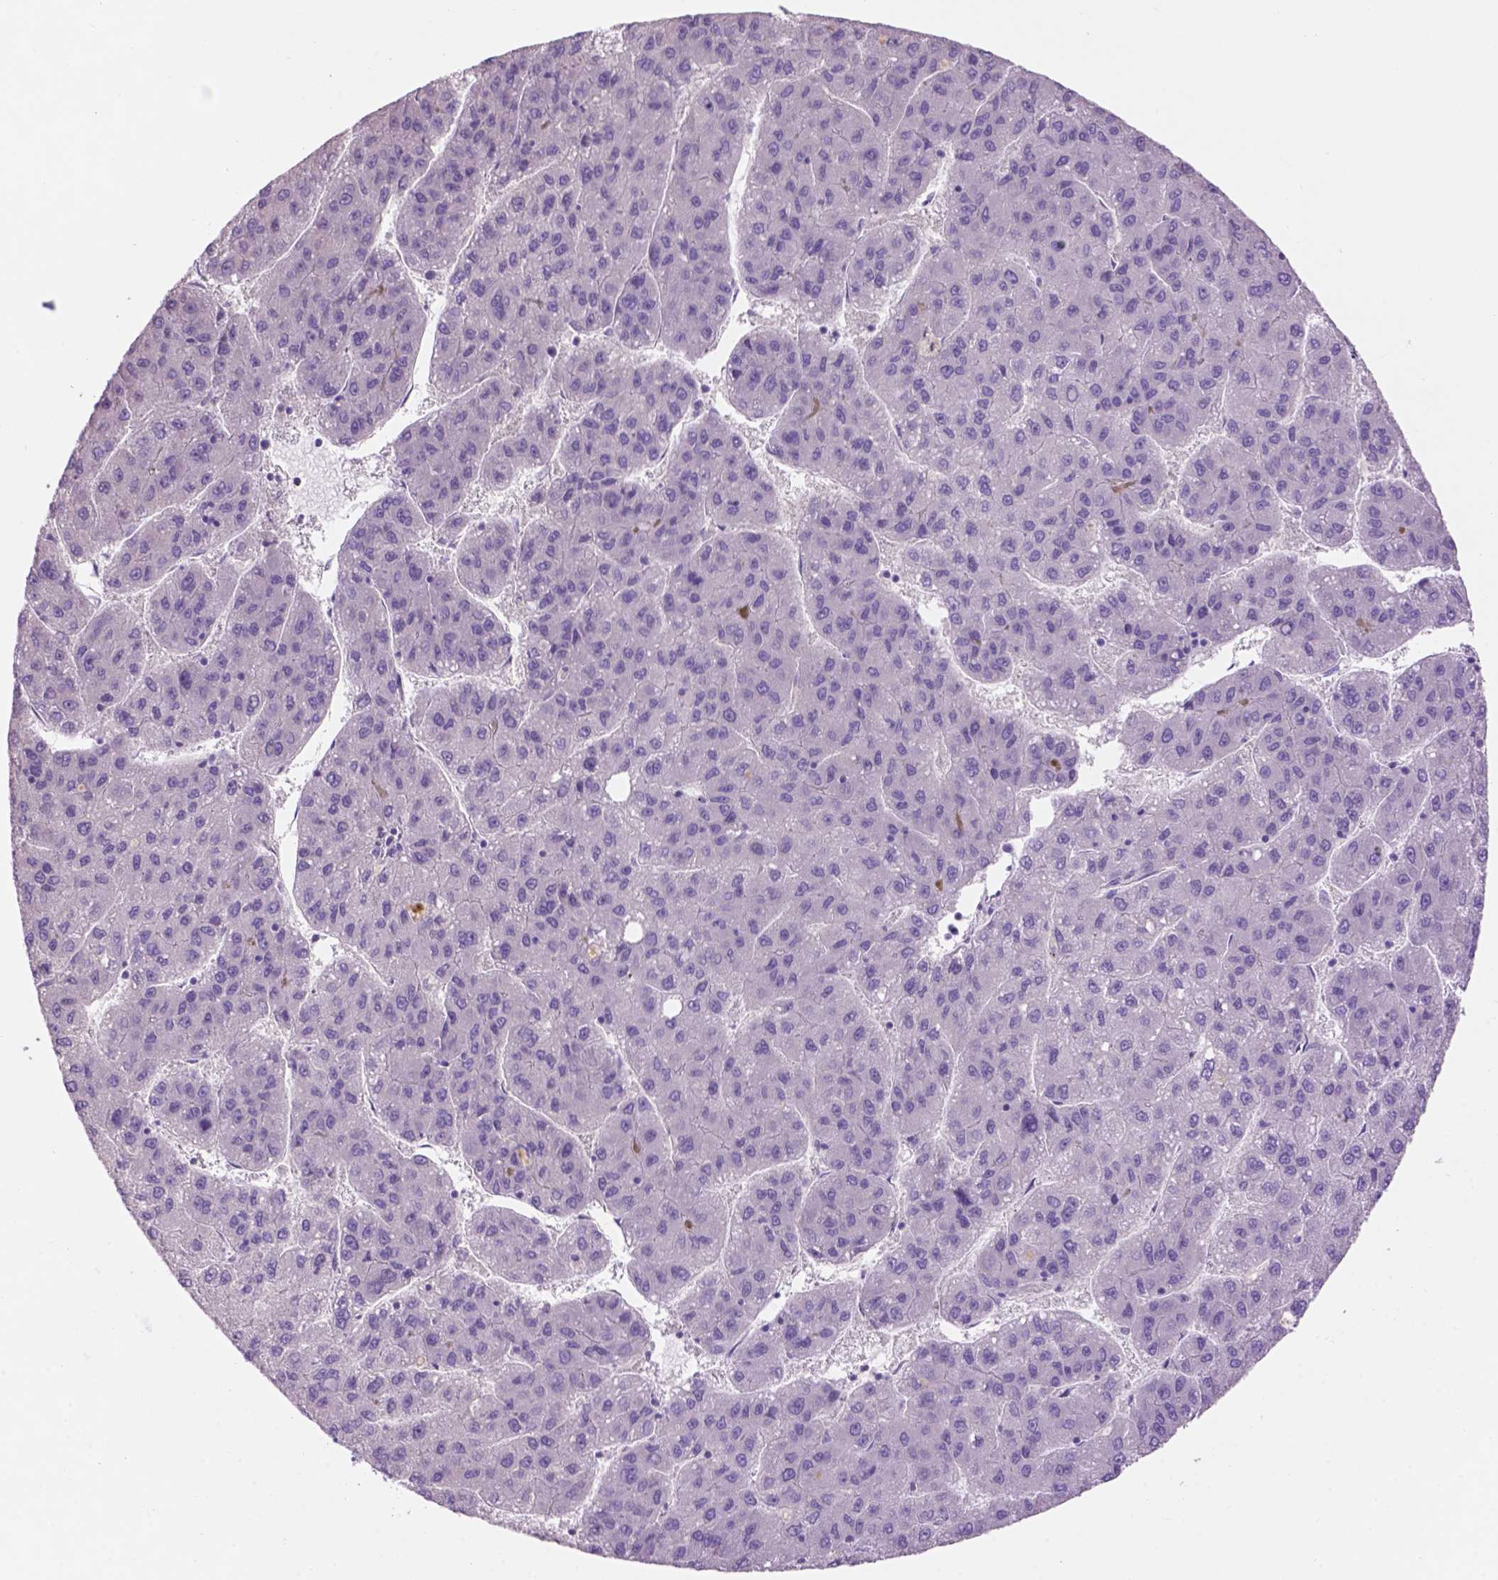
{"staining": {"intensity": "negative", "quantity": "none", "location": "none"}, "tissue": "liver cancer", "cell_type": "Tumor cells", "image_type": "cancer", "snomed": [{"axis": "morphology", "description": "Carcinoma, Hepatocellular, NOS"}, {"axis": "topography", "description": "Liver"}], "caption": "Immunohistochemistry image of liver cancer stained for a protein (brown), which demonstrates no expression in tumor cells.", "gene": "CRYBA4", "patient": {"sex": "female", "age": 82}}